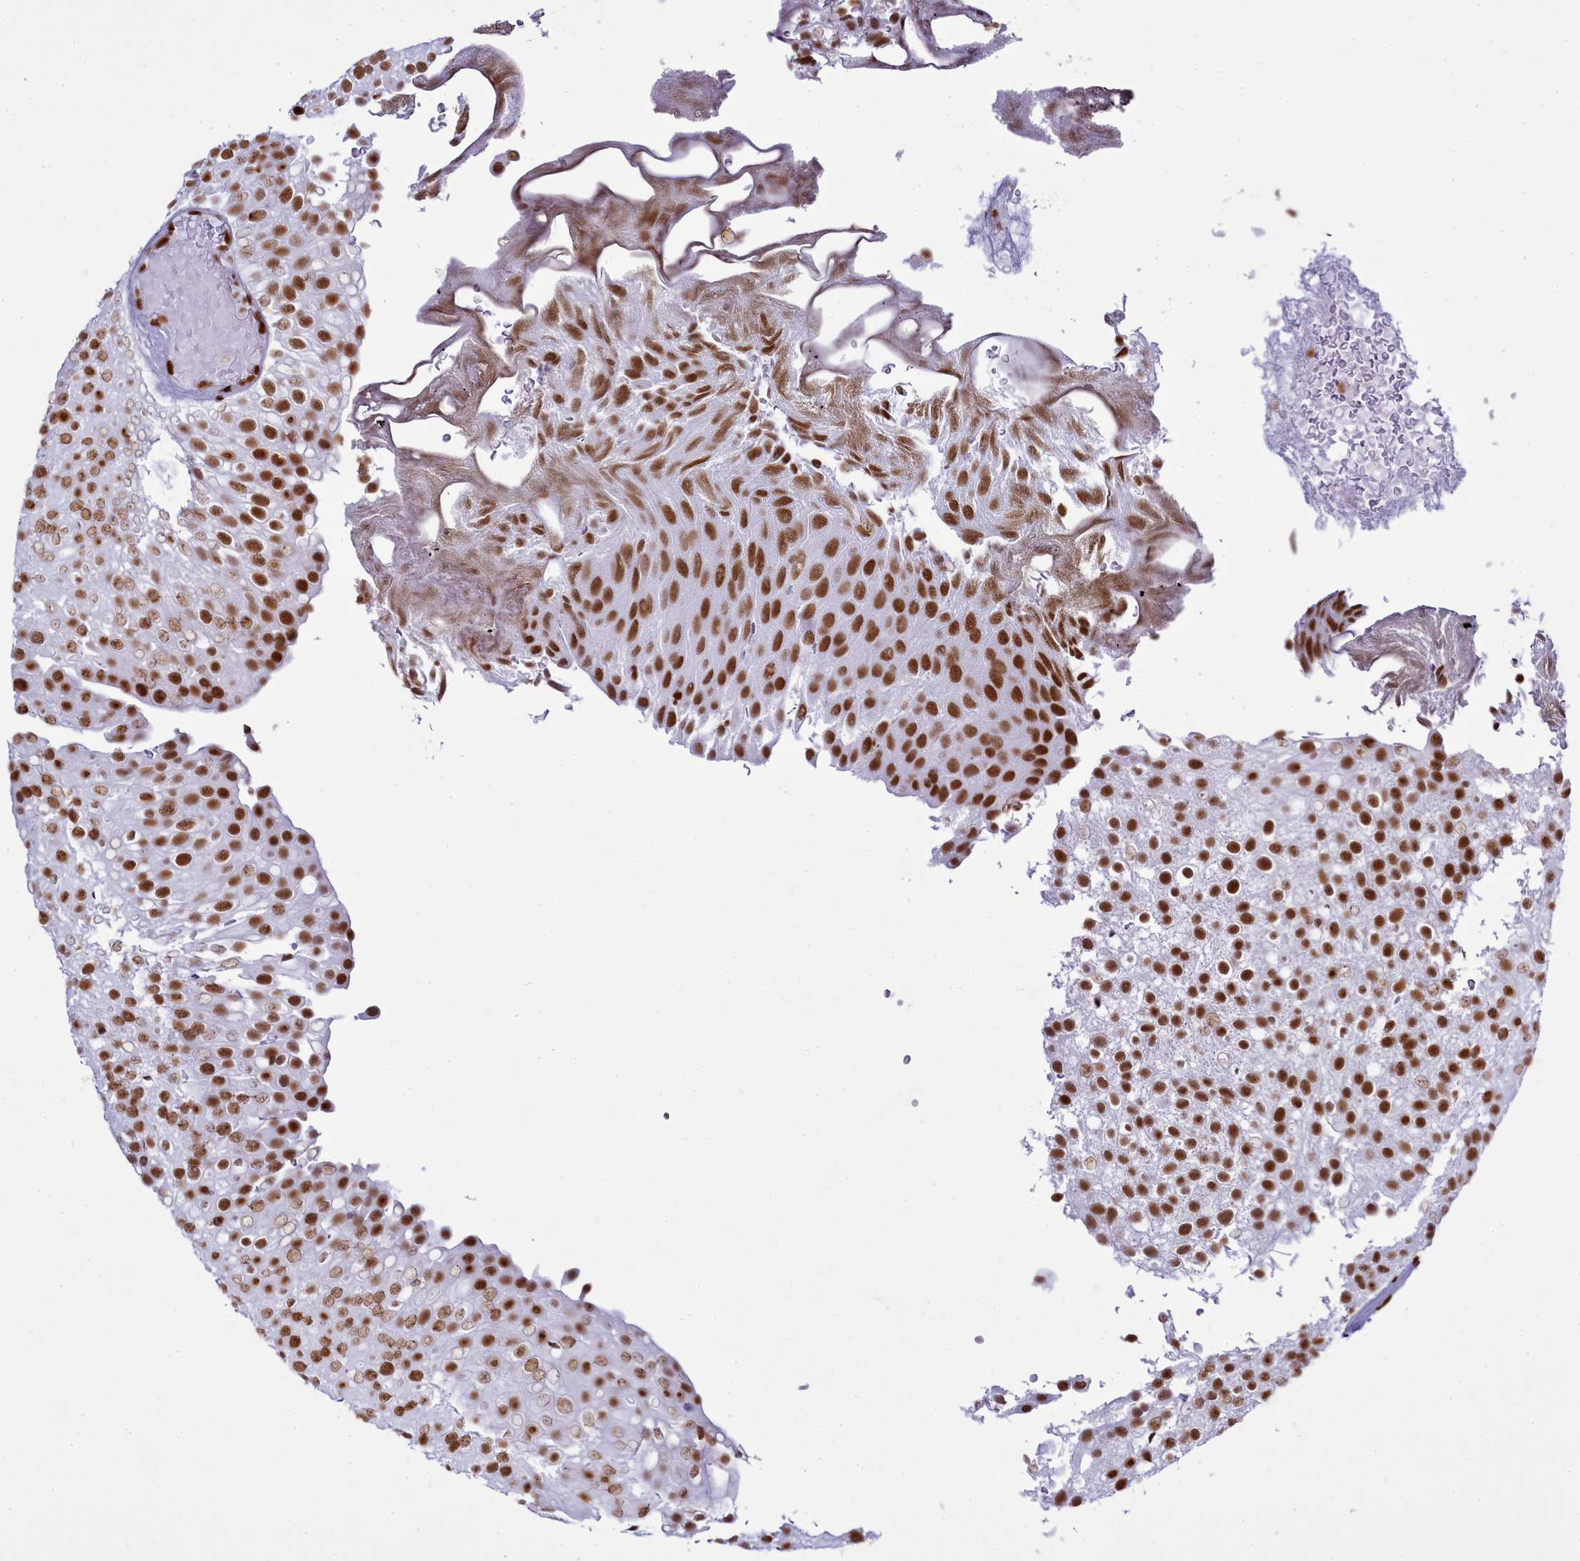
{"staining": {"intensity": "strong", "quantity": ">75%", "location": "nuclear"}, "tissue": "urothelial cancer", "cell_type": "Tumor cells", "image_type": "cancer", "snomed": [{"axis": "morphology", "description": "Urothelial carcinoma, Low grade"}, {"axis": "topography", "description": "Urinary bladder"}], "caption": "Protein expression analysis of urothelial cancer exhibits strong nuclear staining in approximately >75% of tumor cells.", "gene": "RALY", "patient": {"sex": "male", "age": 78}}